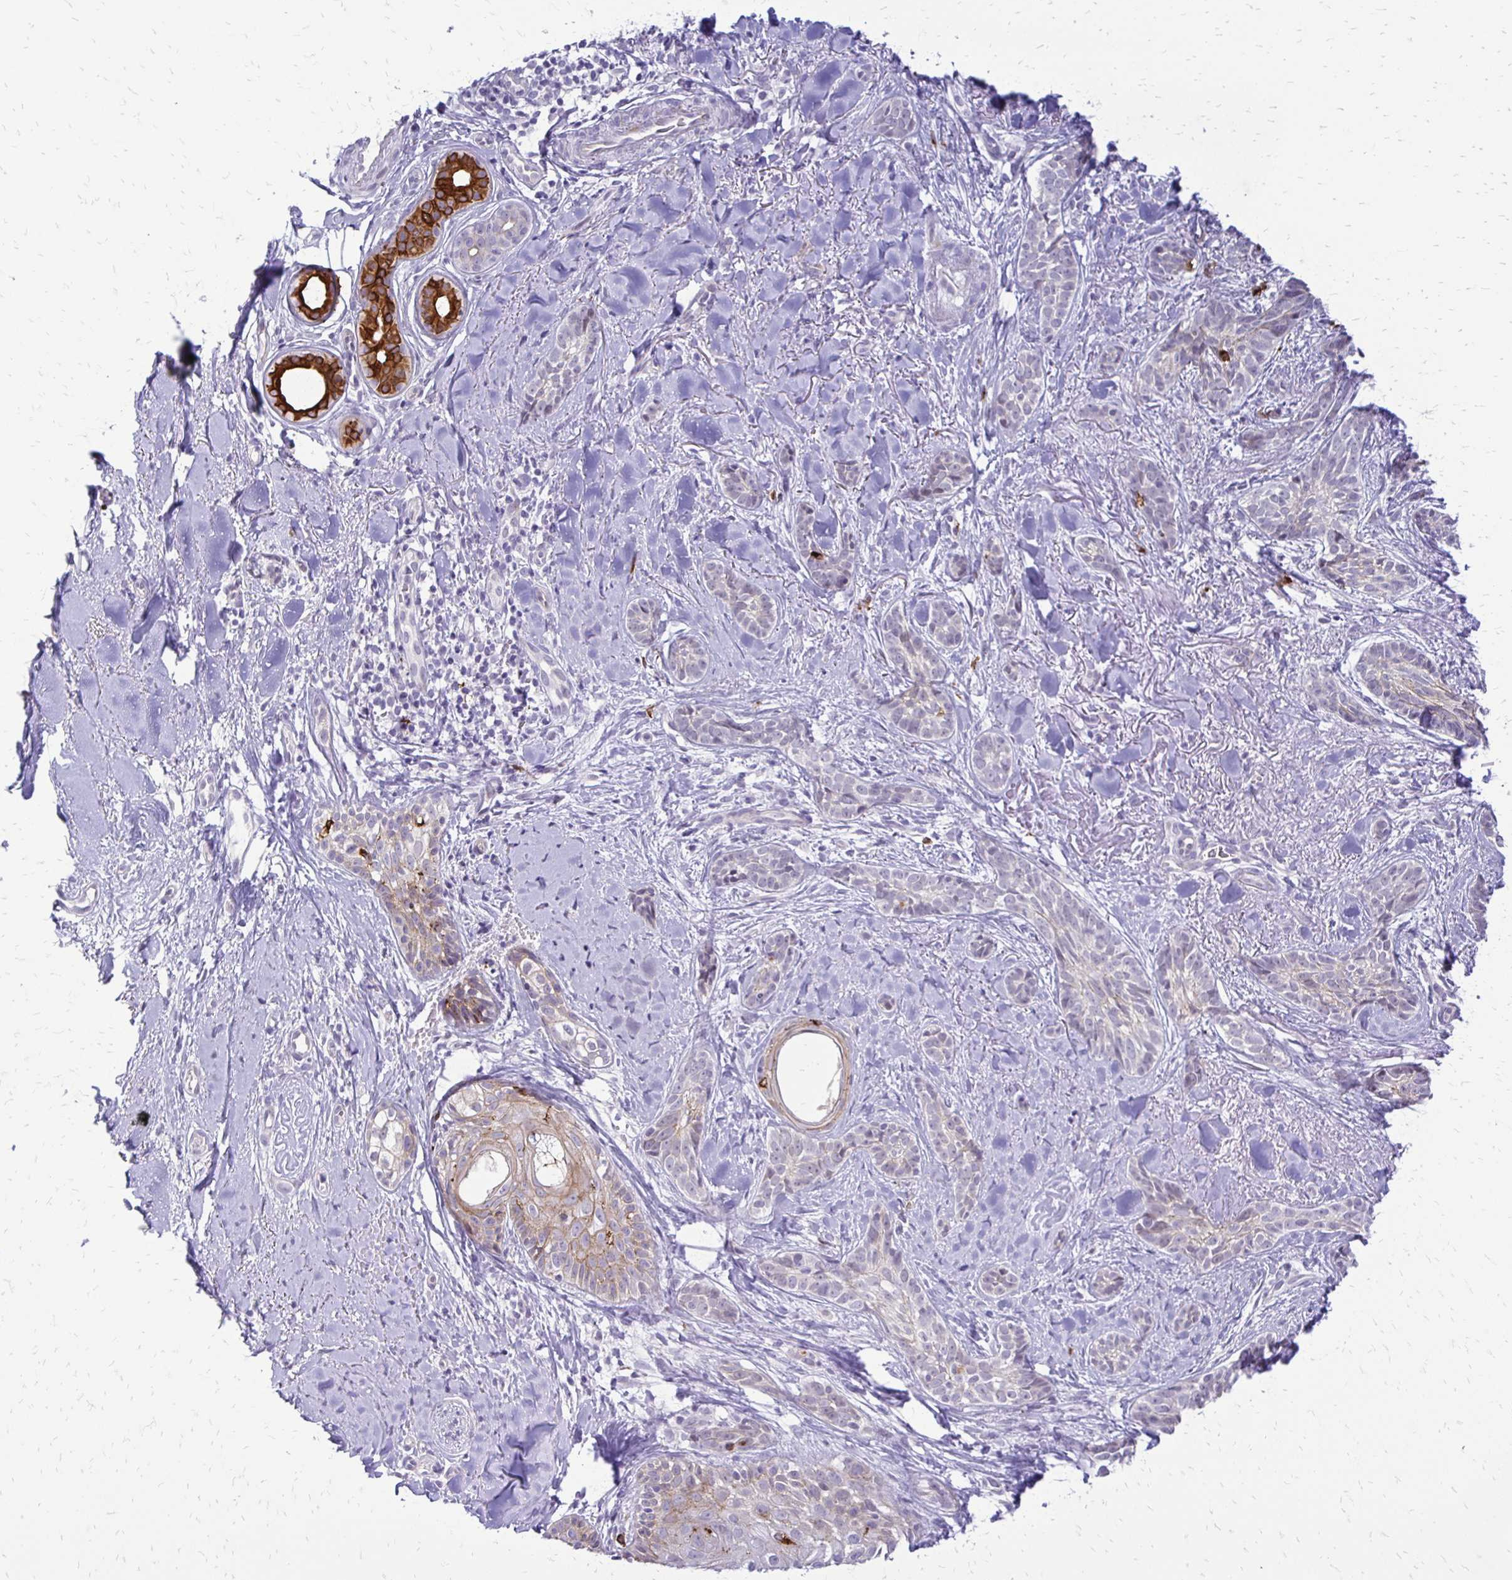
{"staining": {"intensity": "weak", "quantity": "<25%", "location": "cytoplasmic/membranous"}, "tissue": "skin cancer", "cell_type": "Tumor cells", "image_type": "cancer", "snomed": [{"axis": "morphology", "description": "Basal cell carcinoma"}, {"axis": "morphology", "description": "BCC, high aggressive"}, {"axis": "topography", "description": "Skin"}], "caption": "Immunohistochemical staining of skin basal cell carcinoma reveals no significant expression in tumor cells.", "gene": "EPYC", "patient": {"sex": "female", "age": 79}}